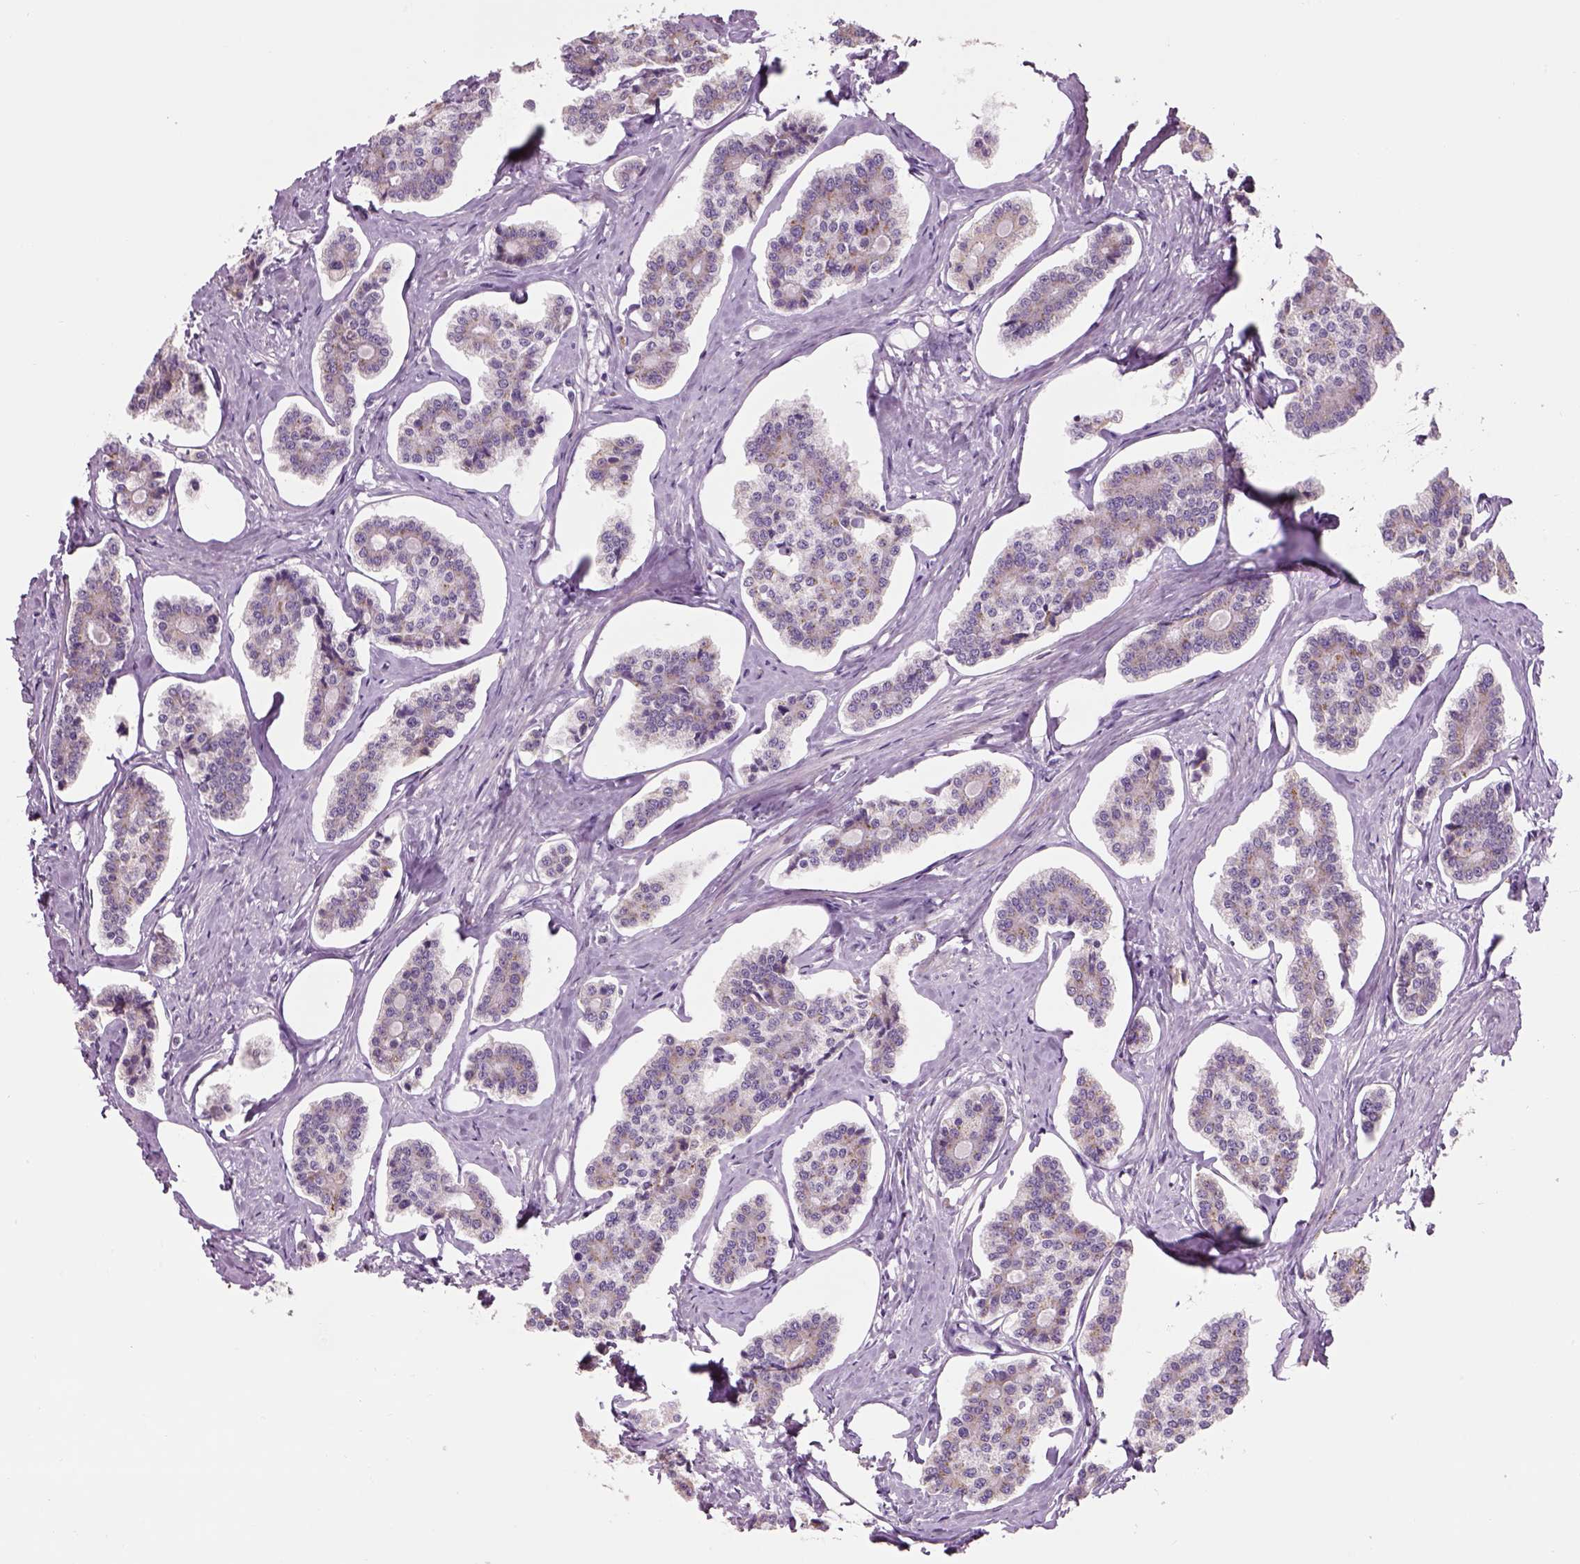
{"staining": {"intensity": "weak", "quantity": "<25%", "location": "cytoplasmic/membranous"}, "tissue": "carcinoid", "cell_type": "Tumor cells", "image_type": "cancer", "snomed": [{"axis": "morphology", "description": "Carcinoid, malignant, NOS"}, {"axis": "topography", "description": "Small intestine"}], "caption": "DAB (3,3'-diaminobenzidine) immunohistochemical staining of human malignant carcinoid displays no significant positivity in tumor cells.", "gene": "IFT52", "patient": {"sex": "female", "age": 65}}